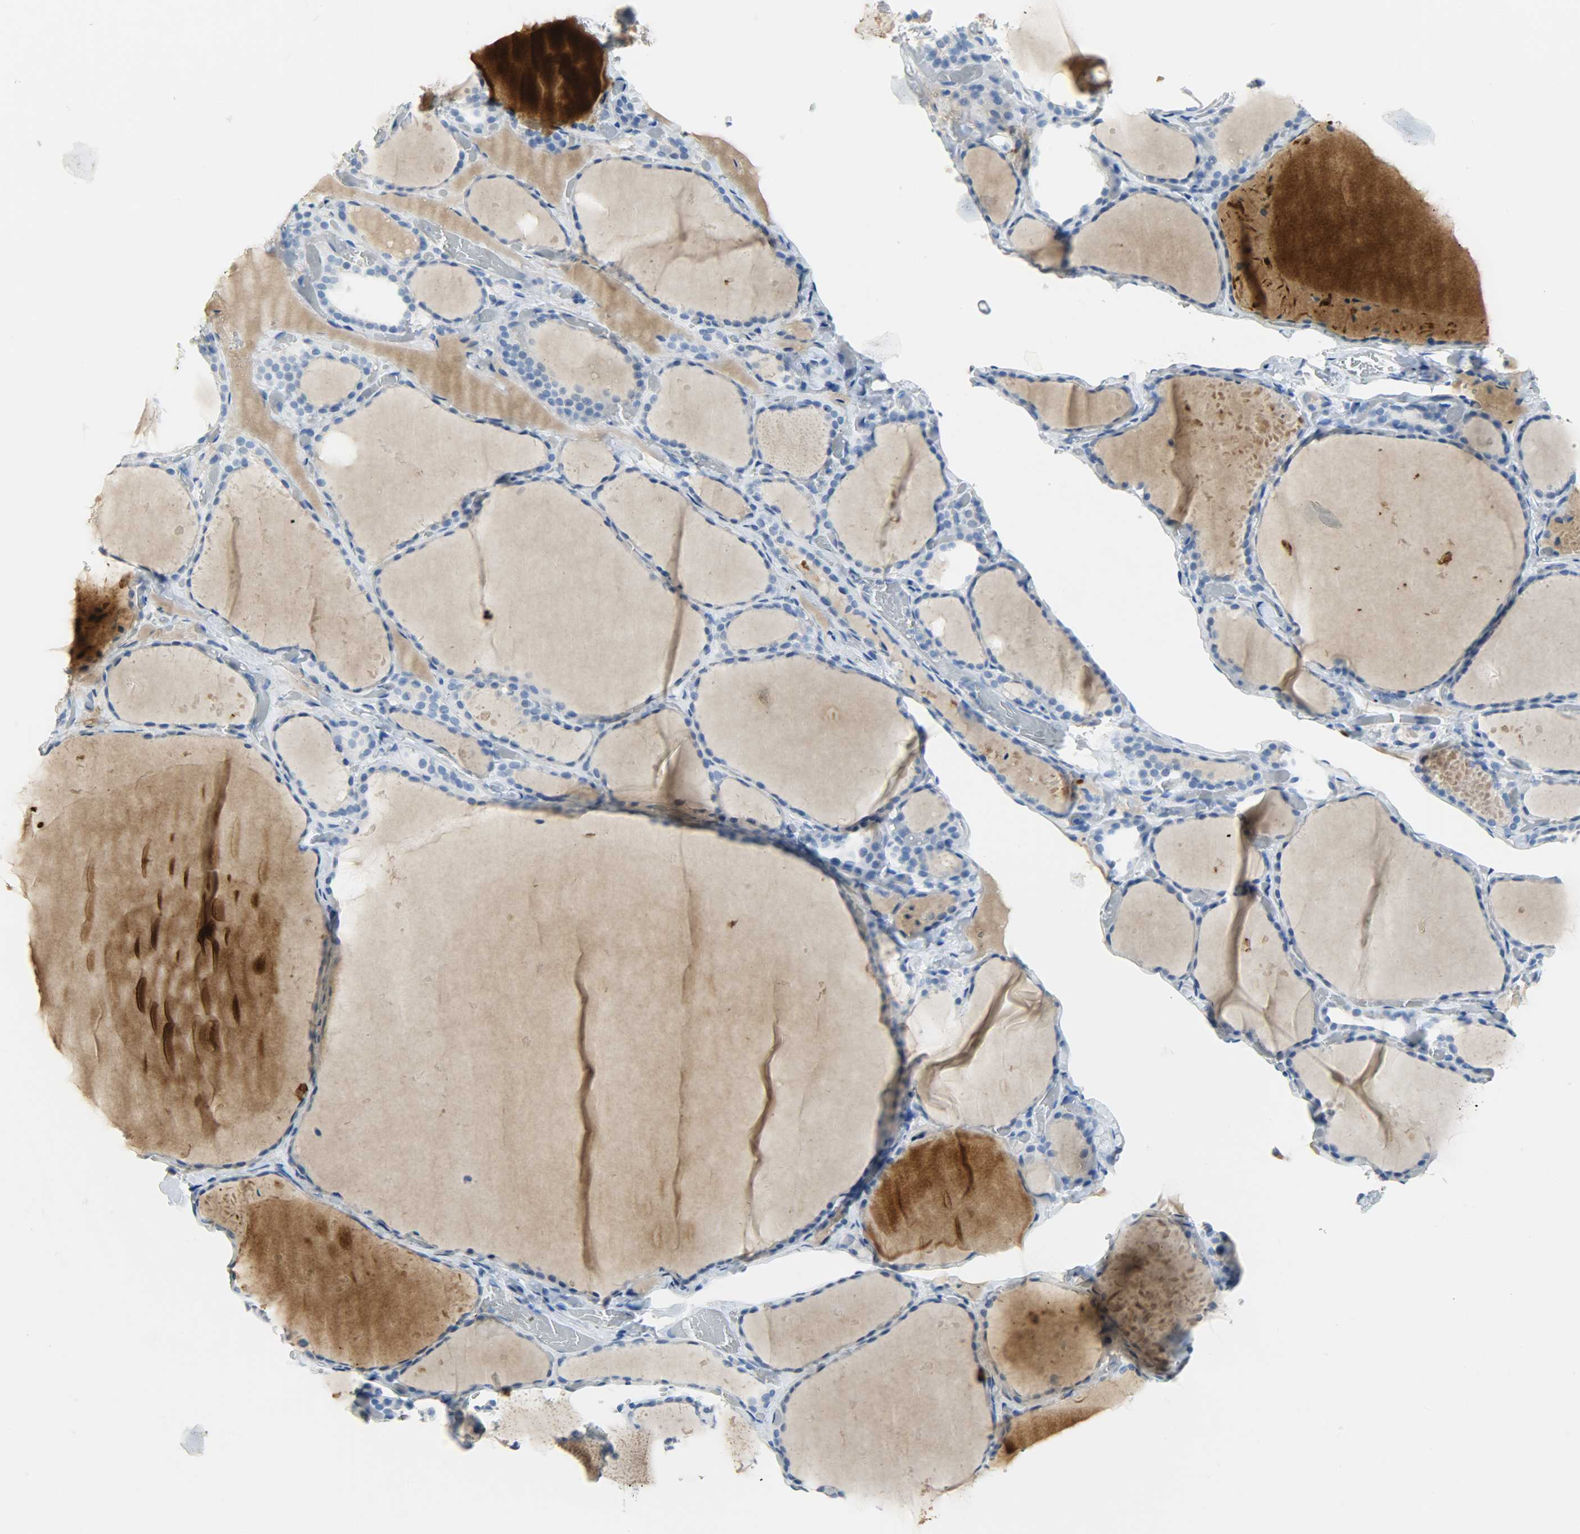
{"staining": {"intensity": "negative", "quantity": "none", "location": "none"}, "tissue": "thyroid gland", "cell_type": "Glandular cells", "image_type": "normal", "snomed": [{"axis": "morphology", "description": "Normal tissue, NOS"}, {"axis": "topography", "description": "Thyroid gland"}], "caption": "Immunohistochemical staining of unremarkable human thyroid gland reveals no significant staining in glandular cells.", "gene": "CRP", "patient": {"sex": "female", "age": 22}}